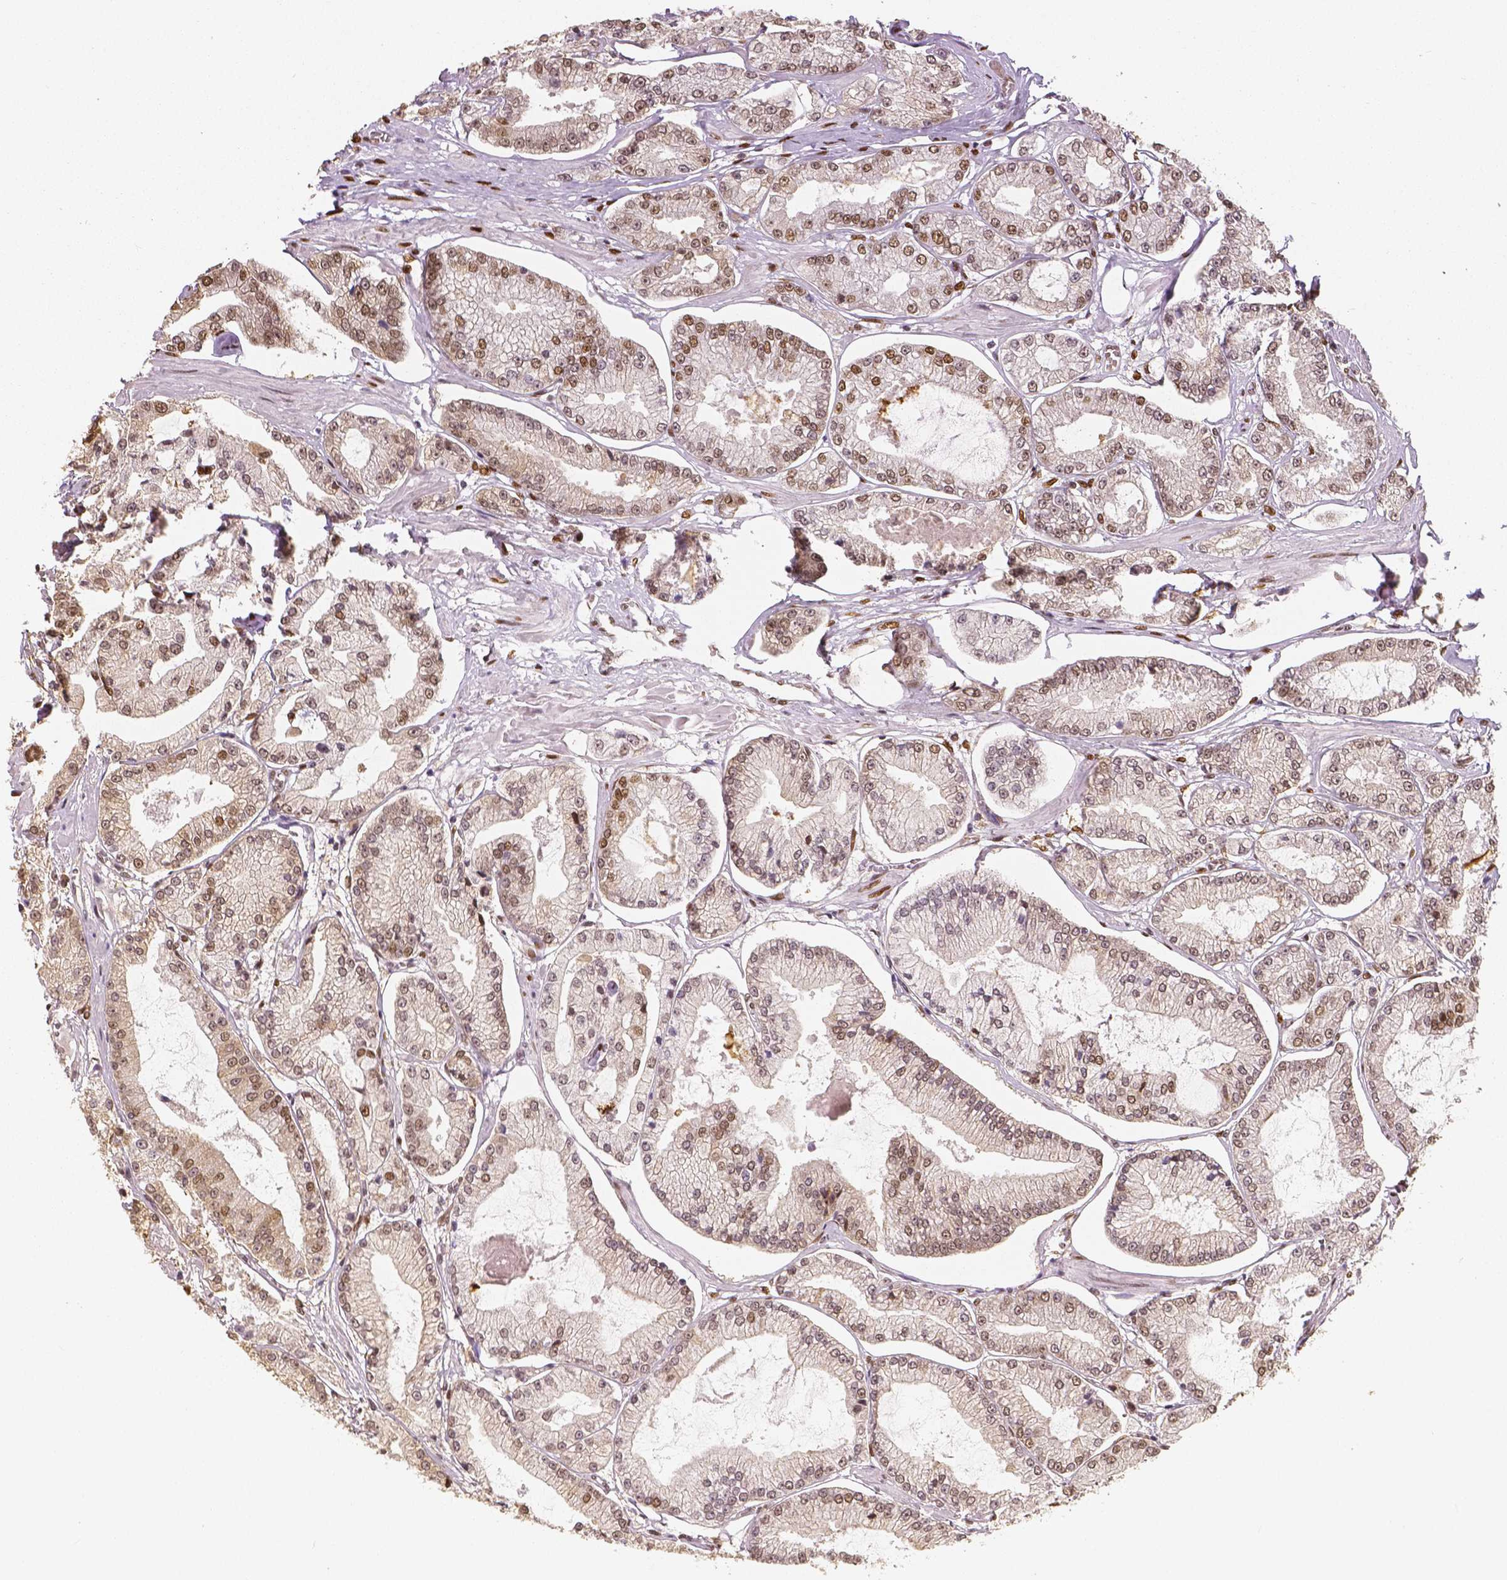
{"staining": {"intensity": "moderate", "quantity": ">75%", "location": "nuclear"}, "tissue": "prostate cancer", "cell_type": "Tumor cells", "image_type": "cancer", "snomed": [{"axis": "morphology", "description": "Adenocarcinoma, Low grade"}, {"axis": "topography", "description": "Prostate"}], "caption": "Protein expression analysis of prostate cancer (adenocarcinoma (low-grade)) shows moderate nuclear staining in approximately >75% of tumor cells.", "gene": "NUCKS1", "patient": {"sex": "male", "age": 55}}